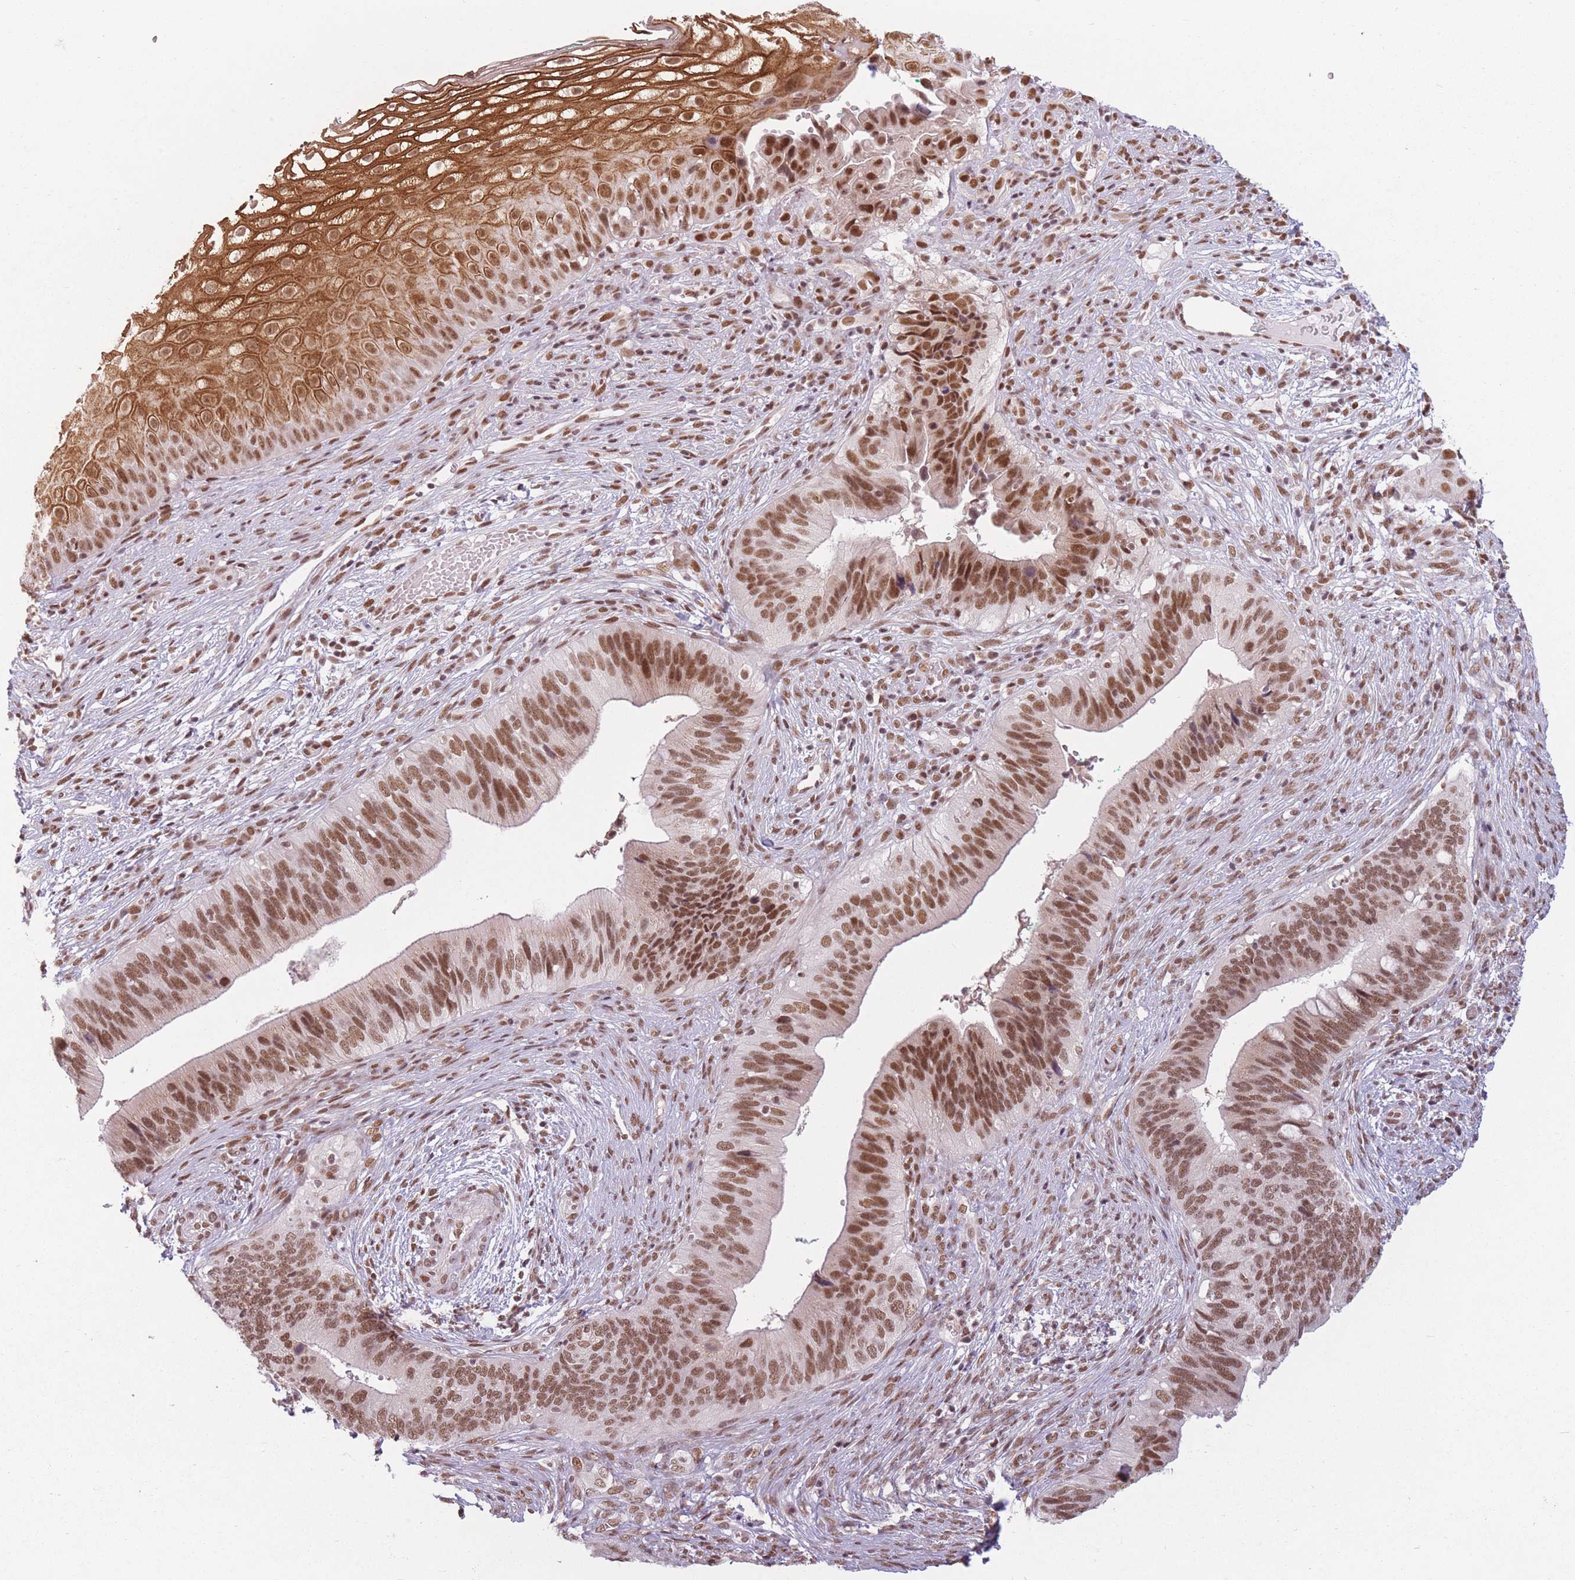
{"staining": {"intensity": "strong", "quantity": ">75%", "location": "nuclear"}, "tissue": "cervical cancer", "cell_type": "Tumor cells", "image_type": "cancer", "snomed": [{"axis": "morphology", "description": "Adenocarcinoma, NOS"}, {"axis": "topography", "description": "Cervix"}], "caption": "The photomicrograph demonstrates staining of adenocarcinoma (cervical), revealing strong nuclear protein positivity (brown color) within tumor cells. The protein of interest is stained brown, and the nuclei are stained in blue (DAB IHC with brightfield microscopy, high magnification).", "gene": "SUPT6H", "patient": {"sex": "female", "age": 42}}